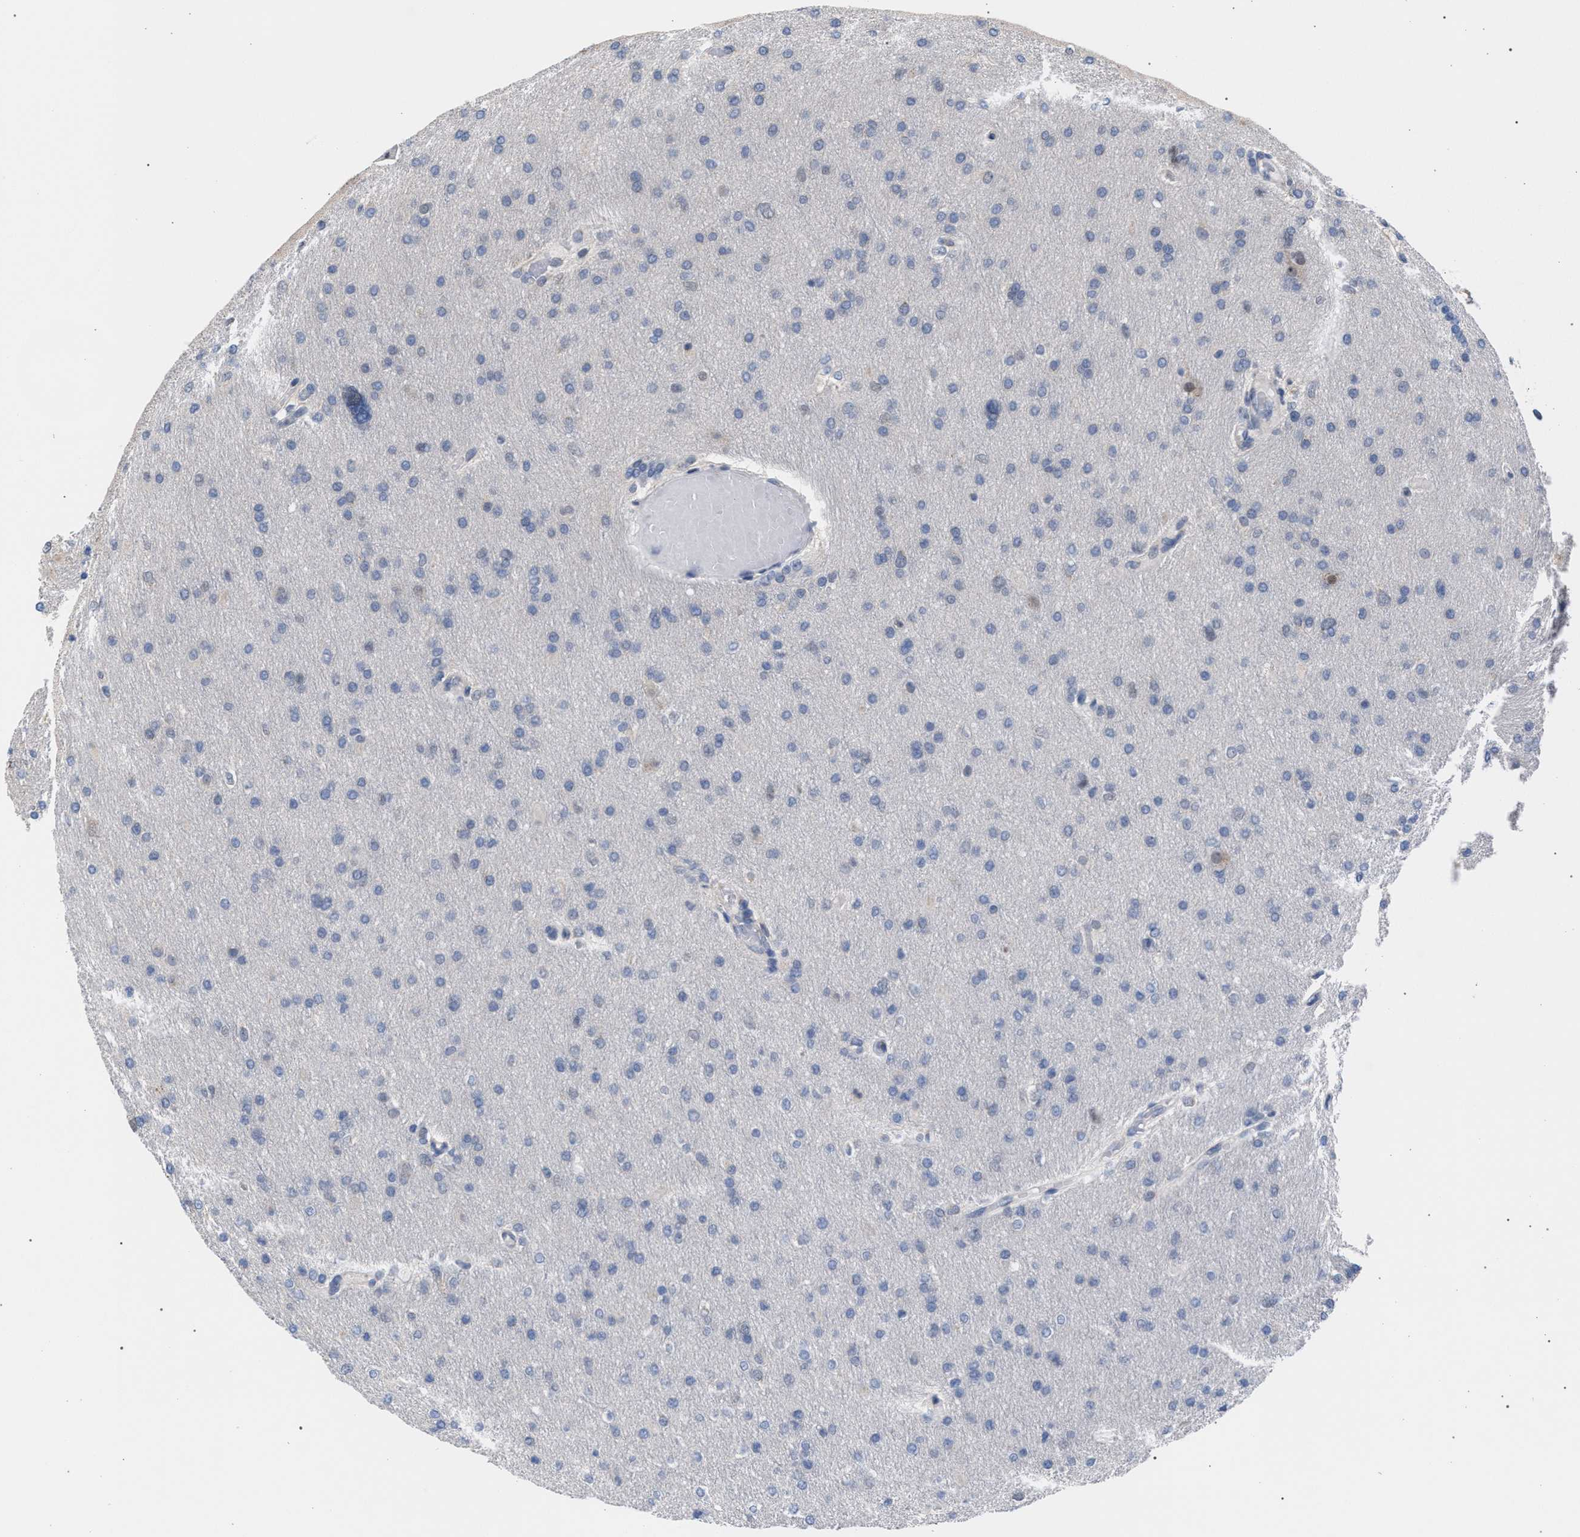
{"staining": {"intensity": "negative", "quantity": "none", "location": "none"}, "tissue": "glioma", "cell_type": "Tumor cells", "image_type": "cancer", "snomed": [{"axis": "morphology", "description": "Glioma, malignant, High grade"}, {"axis": "topography", "description": "Cerebral cortex"}], "caption": "Immunohistochemistry (IHC) of human glioma displays no staining in tumor cells.", "gene": "GOLGA2", "patient": {"sex": "female", "age": 36}}